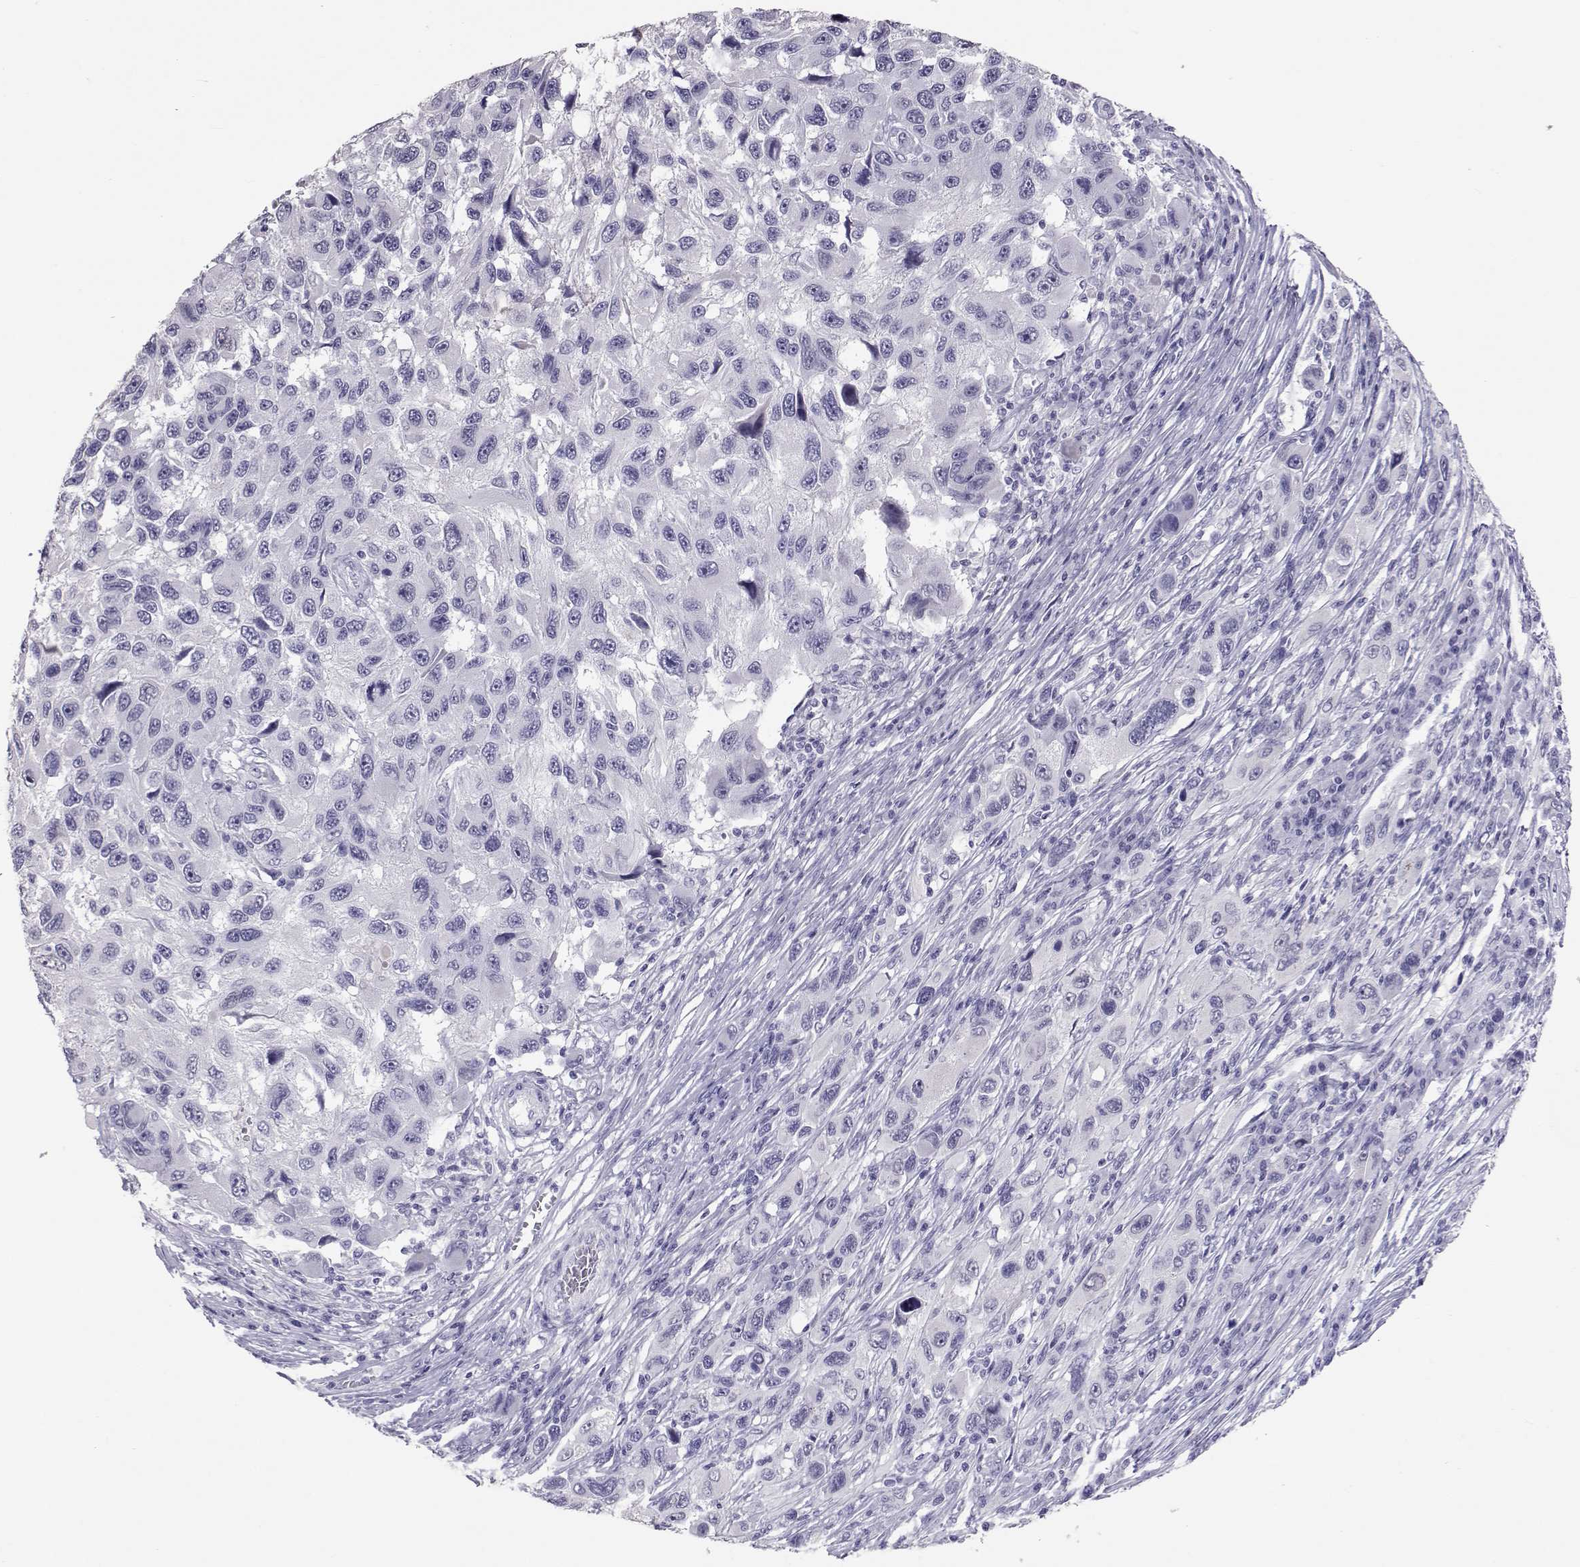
{"staining": {"intensity": "negative", "quantity": "none", "location": "none"}, "tissue": "melanoma", "cell_type": "Tumor cells", "image_type": "cancer", "snomed": [{"axis": "morphology", "description": "Malignant melanoma, NOS"}, {"axis": "topography", "description": "Skin"}], "caption": "The micrograph exhibits no significant positivity in tumor cells of malignant melanoma.", "gene": "PMCH", "patient": {"sex": "male", "age": 53}}